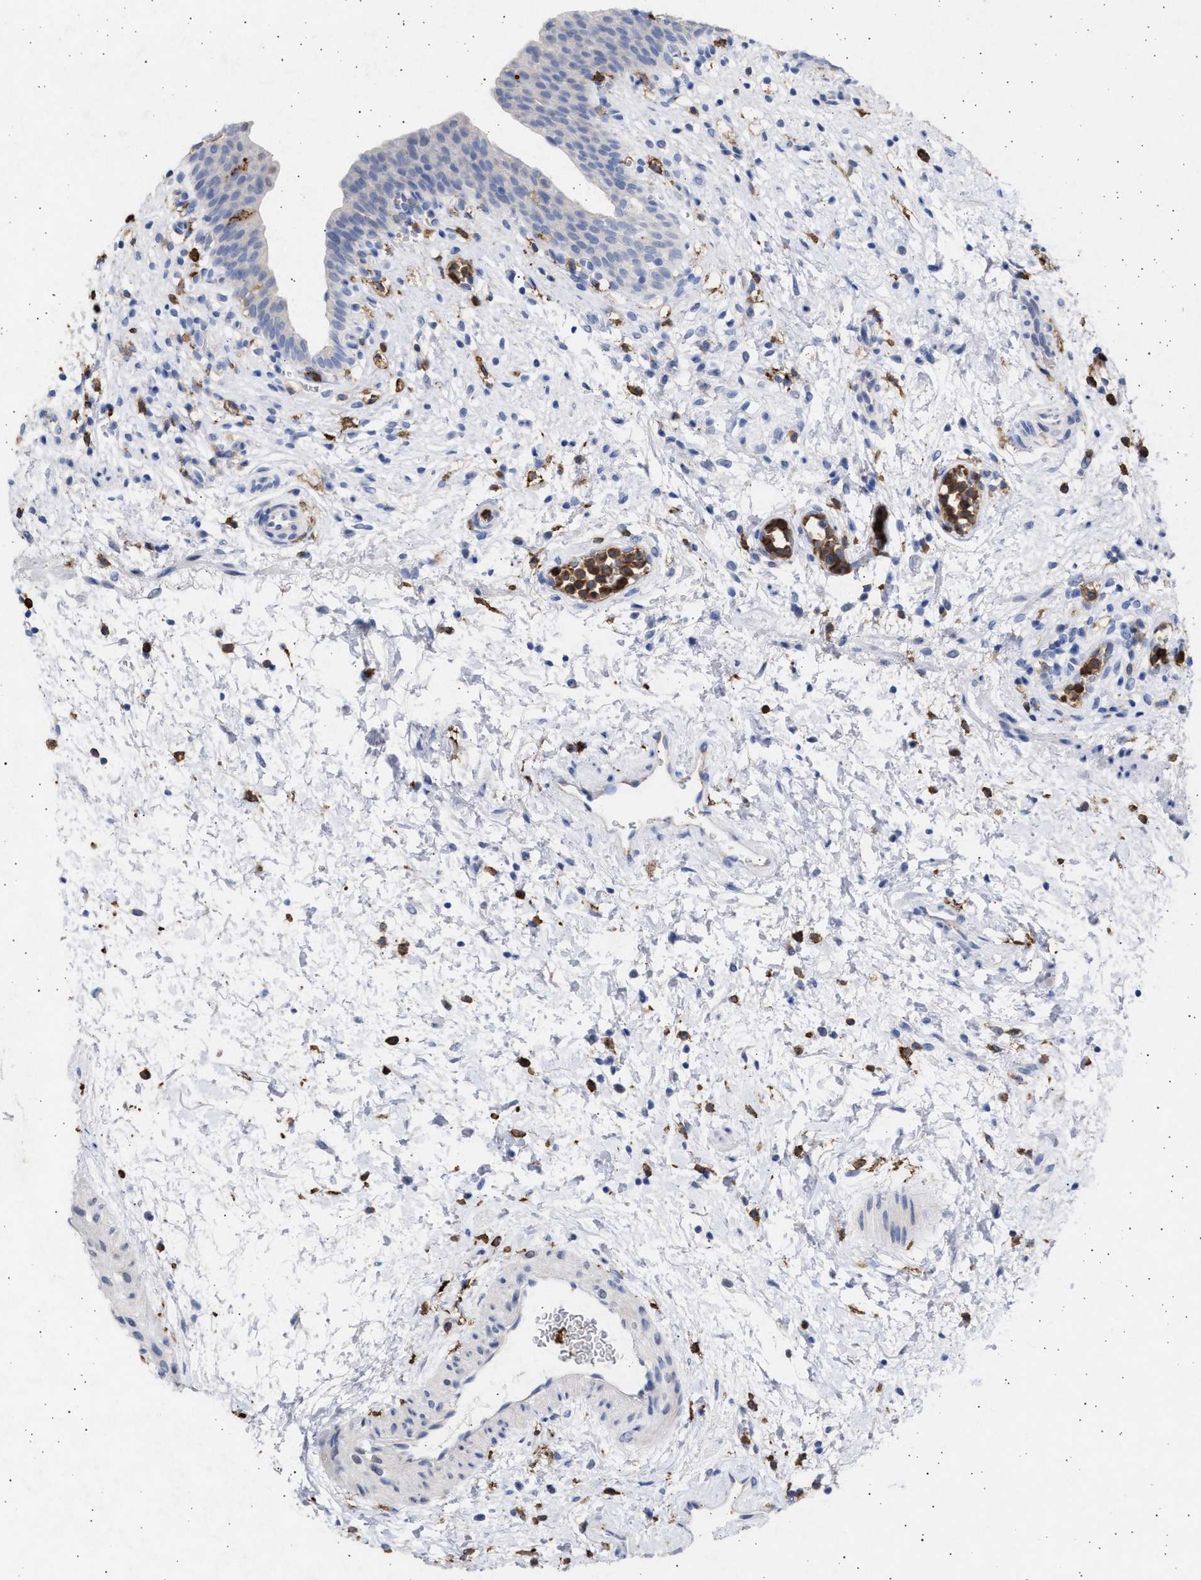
{"staining": {"intensity": "weak", "quantity": "<25%", "location": "nuclear"}, "tissue": "urinary bladder", "cell_type": "Urothelial cells", "image_type": "normal", "snomed": [{"axis": "morphology", "description": "Normal tissue, NOS"}, {"axis": "topography", "description": "Urinary bladder"}], "caption": "This image is of normal urinary bladder stained with immunohistochemistry to label a protein in brown with the nuclei are counter-stained blue. There is no expression in urothelial cells.", "gene": "FCER1A", "patient": {"sex": "male", "age": 37}}